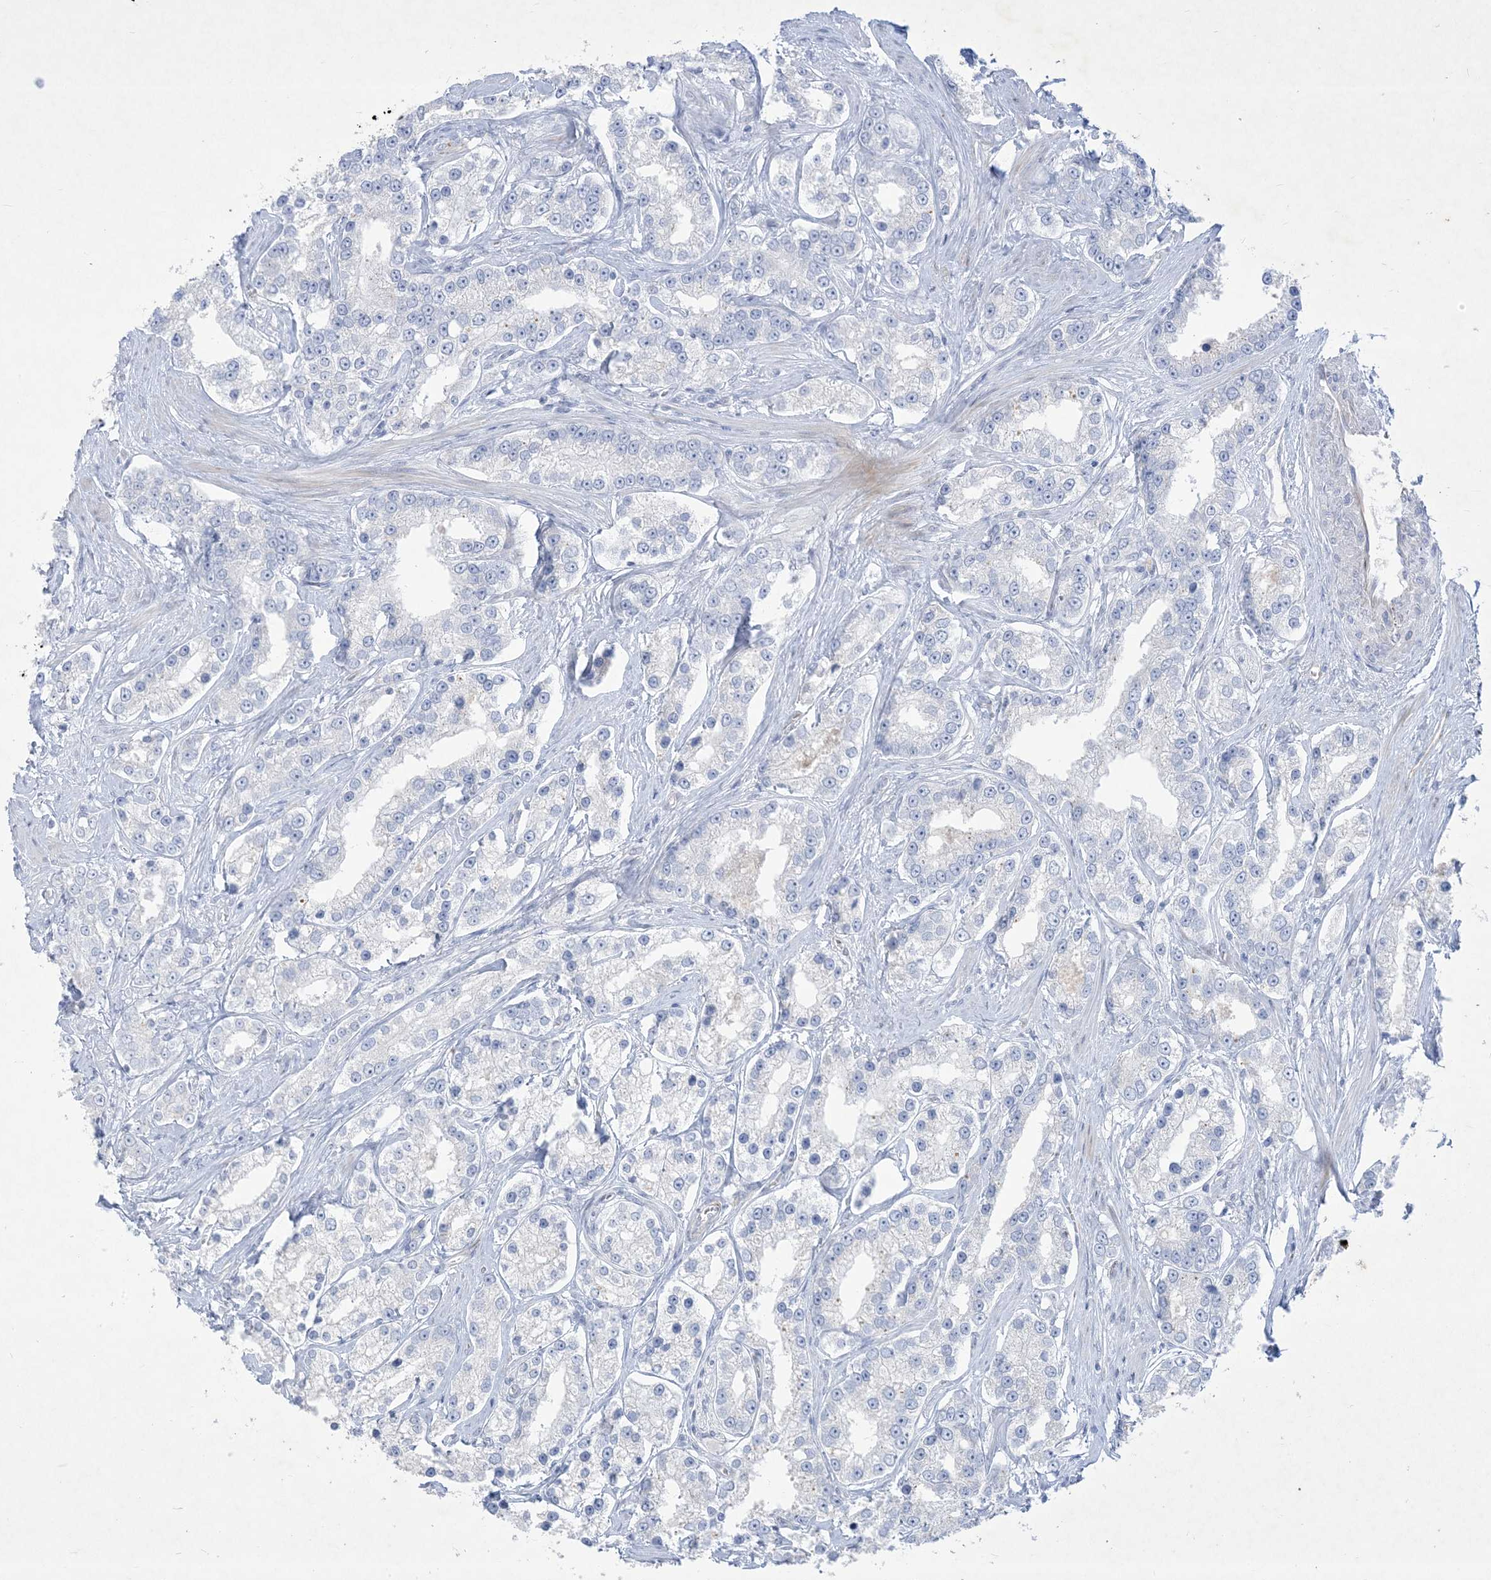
{"staining": {"intensity": "negative", "quantity": "none", "location": "none"}, "tissue": "prostate cancer", "cell_type": "Tumor cells", "image_type": "cancer", "snomed": [{"axis": "morphology", "description": "Normal tissue, NOS"}, {"axis": "morphology", "description": "Adenocarcinoma, High grade"}, {"axis": "topography", "description": "Prostate"}], "caption": "Protein analysis of prostate adenocarcinoma (high-grade) exhibits no significant positivity in tumor cells.", "gene": "B3GNT7", "patient": {"sex": "male", "age": 83}}